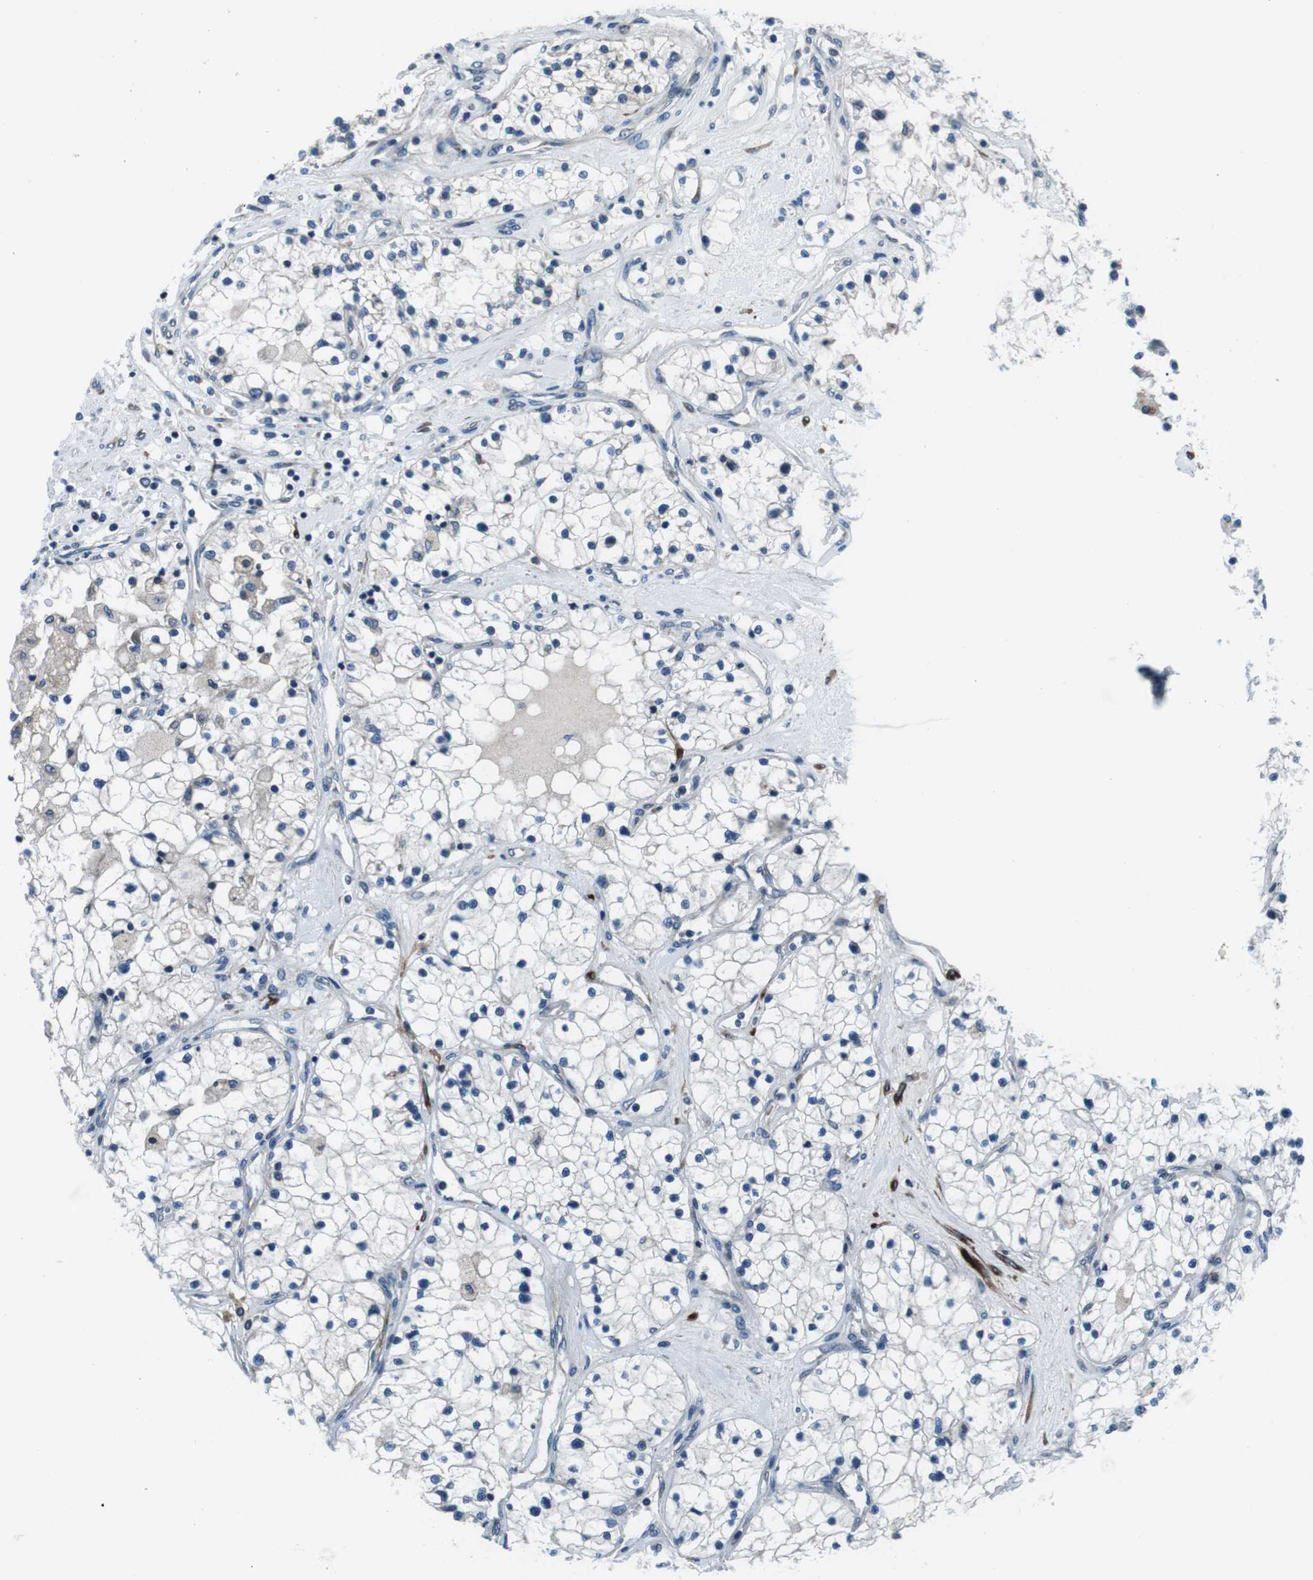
{"staining": {"intensity": "negative", "quantity": "none", "location": "none"}, "tissue": "renal cancer", "cell_type": "Tumor cells", "image_type": "cancer", "snomed": [{"axis": "morphology", "description": "Adenocarcinoma, NOS"}, {"axis": "topography", "description": "Kidney"}], "caption": "The IHC micrograph has no significant expression in tumor cells of renal cancer (adenocarcinoma) tissue.", "gene": "NUCB2", "patient": {"sex": "male", "age": 68}}